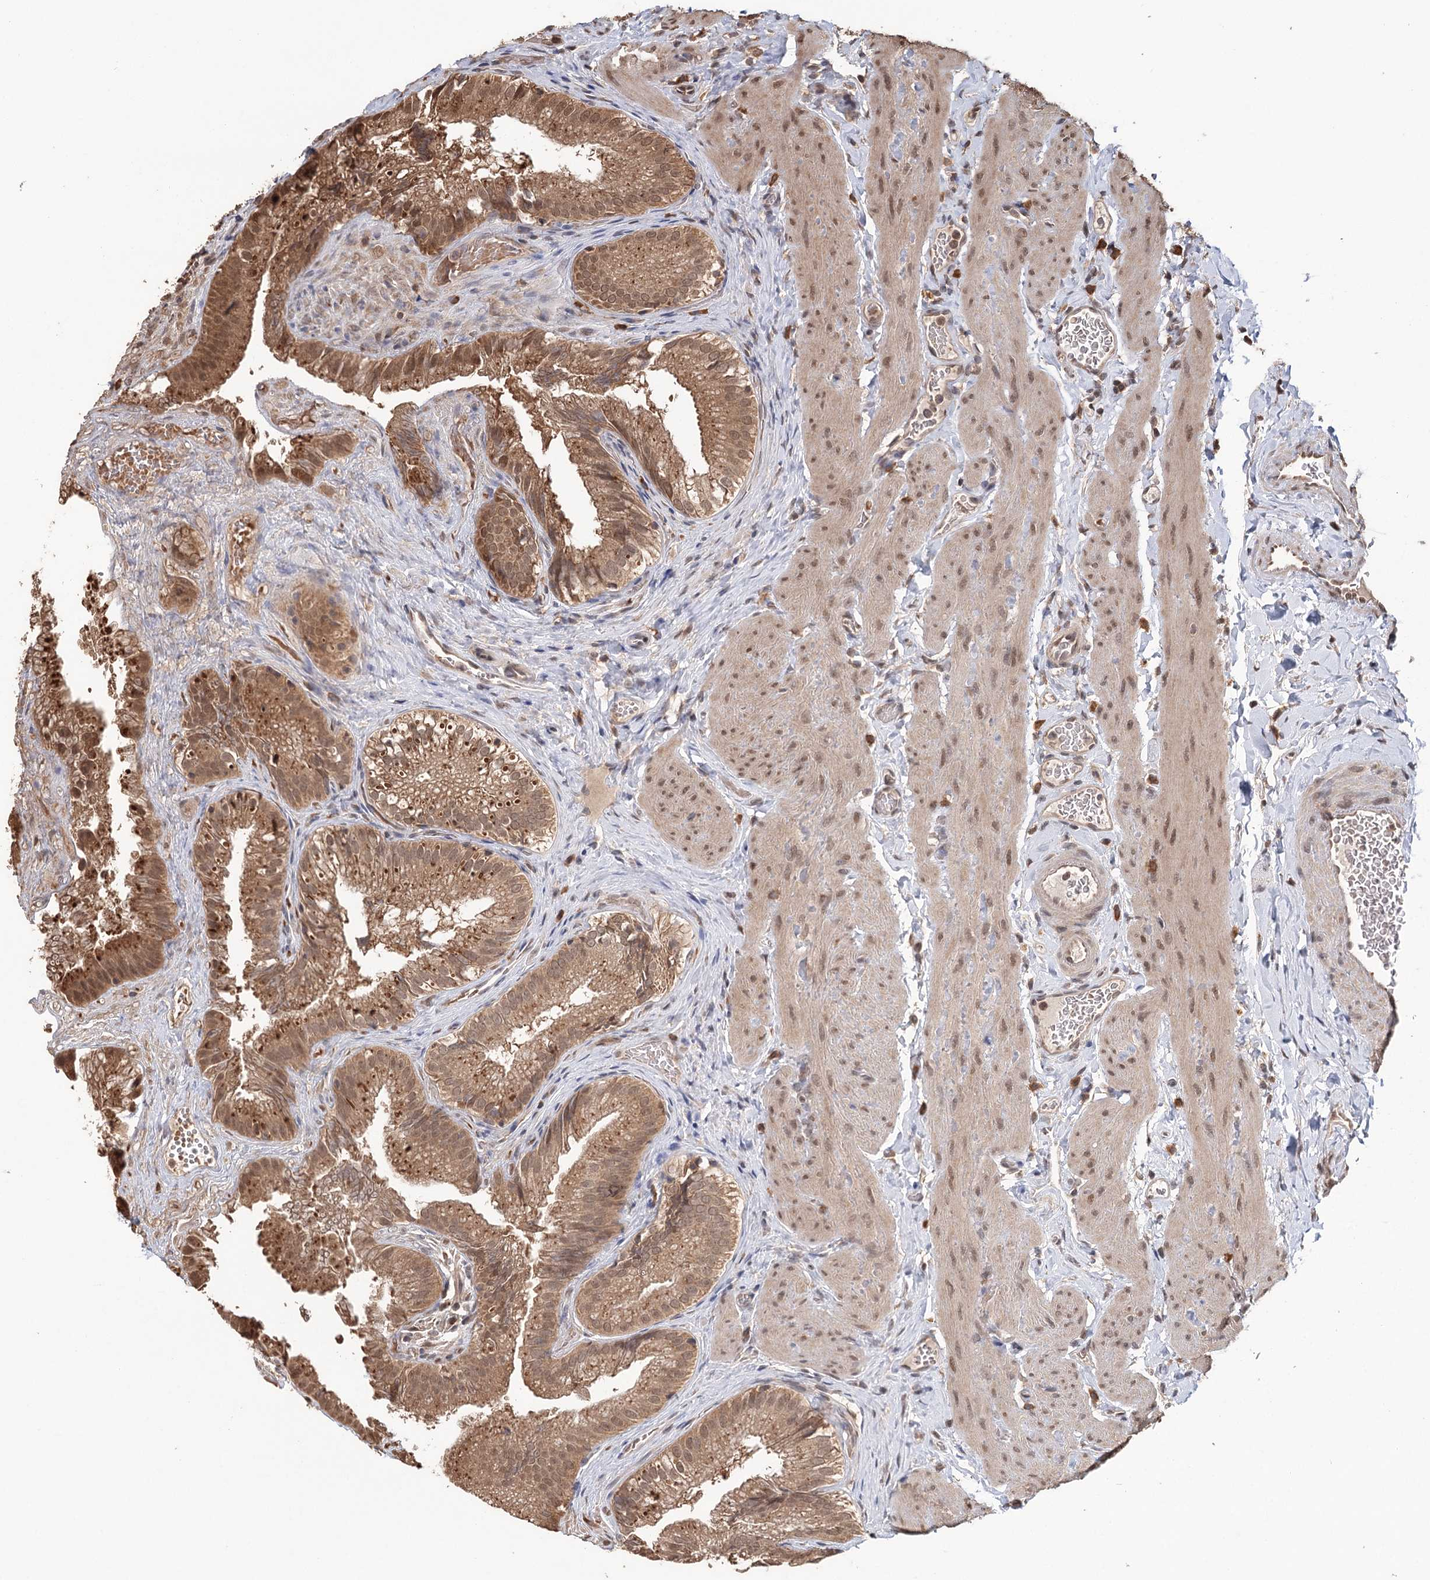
{"staining": {"intensity": "strong", "quantity": ">75%", "location": "cytoplasmic/membranous"}, "tissue": "gallbladder", "cell_type": "Glandular cells", "image_type": "normal", "snomed": [{"axis": "morphology", "description": "Normal tissue, NOS"}, {"axis": "topography", "description": "Gallbladder"}], "caption": "Gallbladder stained with a brown dye exhibits strong cytoplasmic/membranous positive staining in about >75% of glandular cells.", "gene": "N6AMT1", "patient": {"sex": "female", "age": 30}}